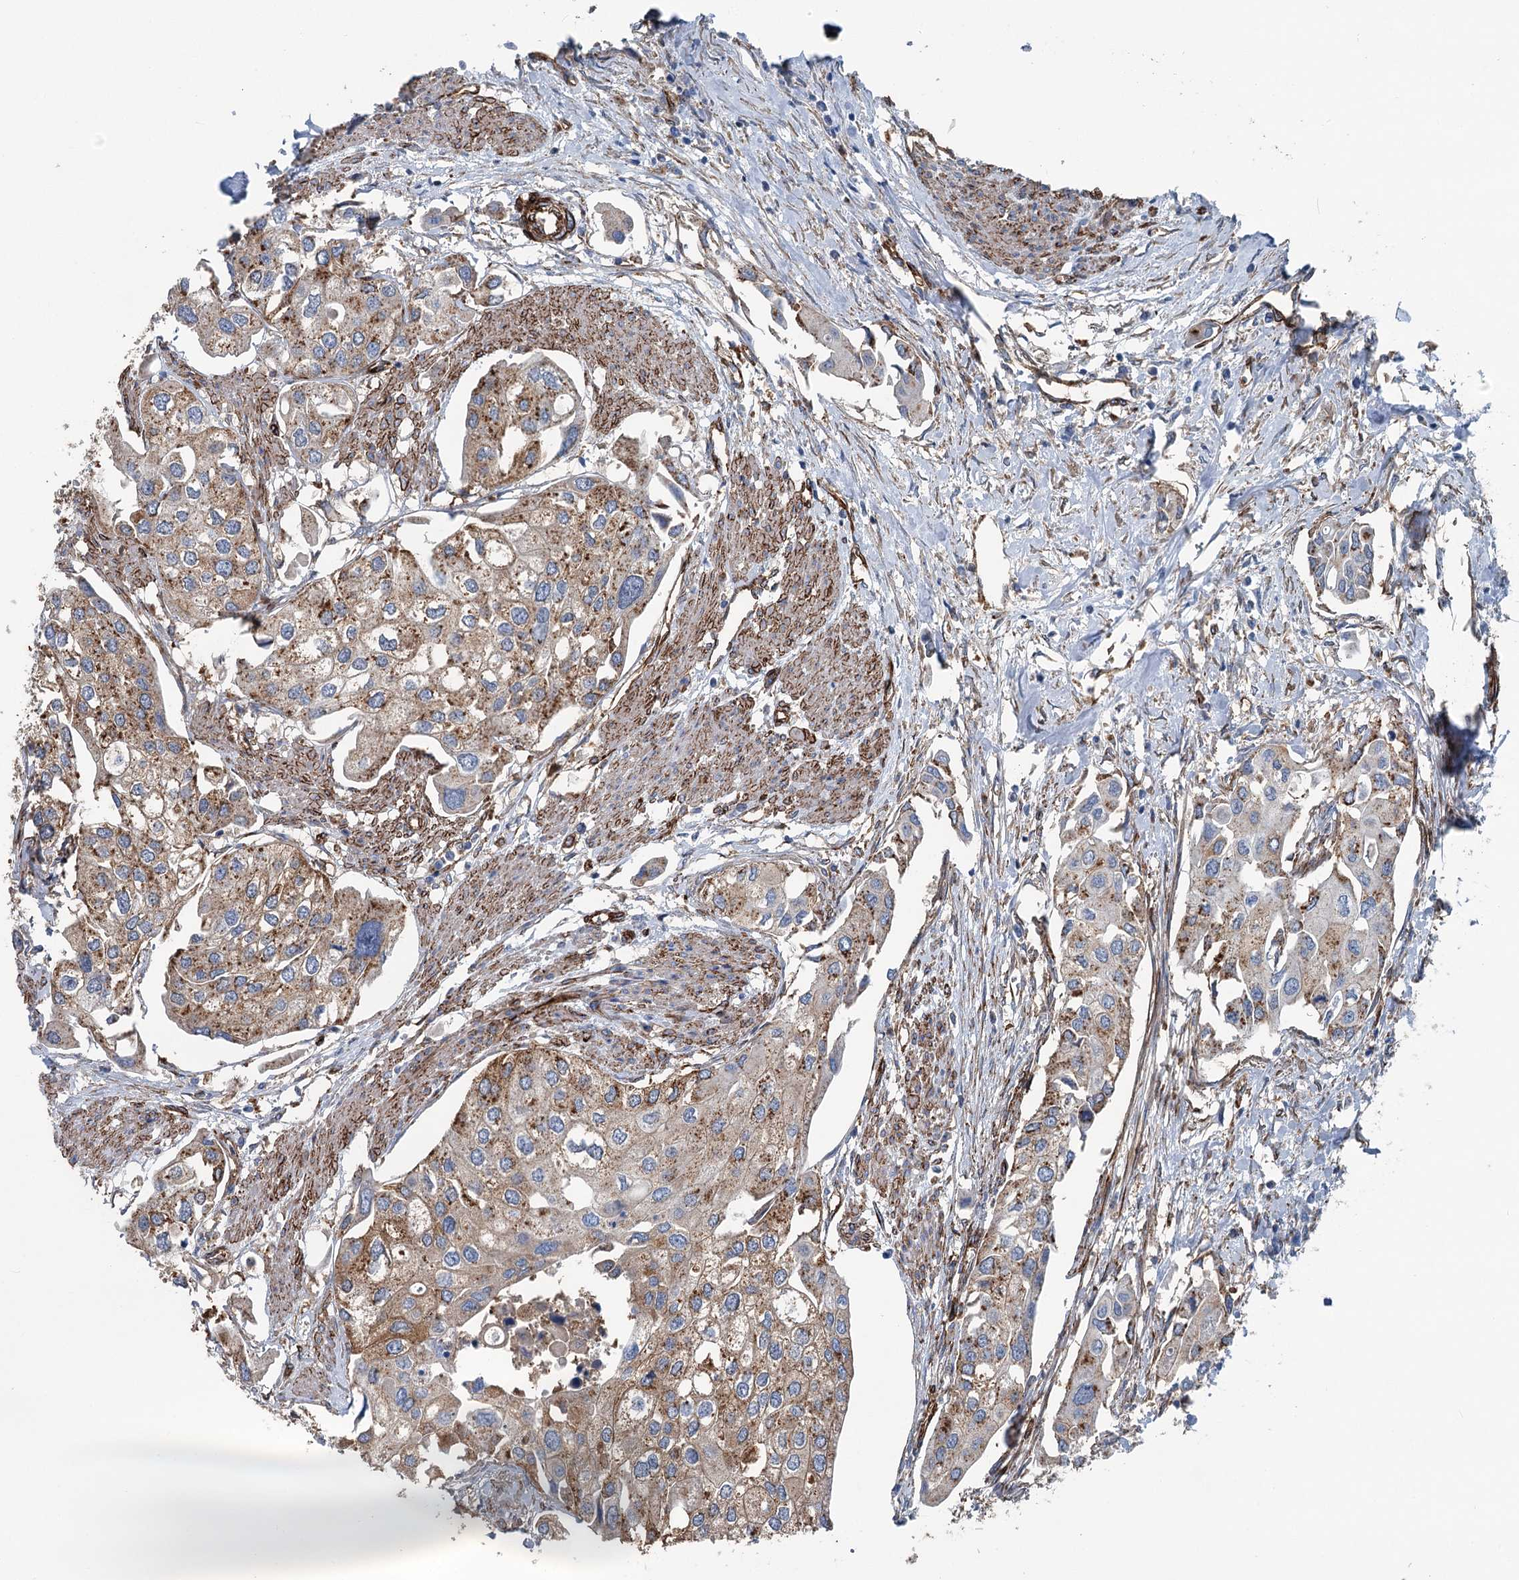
{"staining": {"intensity": "moderate", "quantity": ">75%", "location": "cytoplasmic/membranous"}, "tissue": "urothelial cancer", "cell_type": "Tumor cells", "image_type": "cancer", "snomed": [{"axis": "morphology", "description": "Urothelial carcinoma, High grade"}, {"axis": "topography", "description": "Urinary bladder"}], "caption": "Urothelial carcinoma (high-grade) was stained to show a protein in brown. There is medium levels of moderate cytoplasmic/membranous expression in about >75% of tumor cells.", "gene": "IQSEC1", "patient": {"sex": "male", "age": 64}}